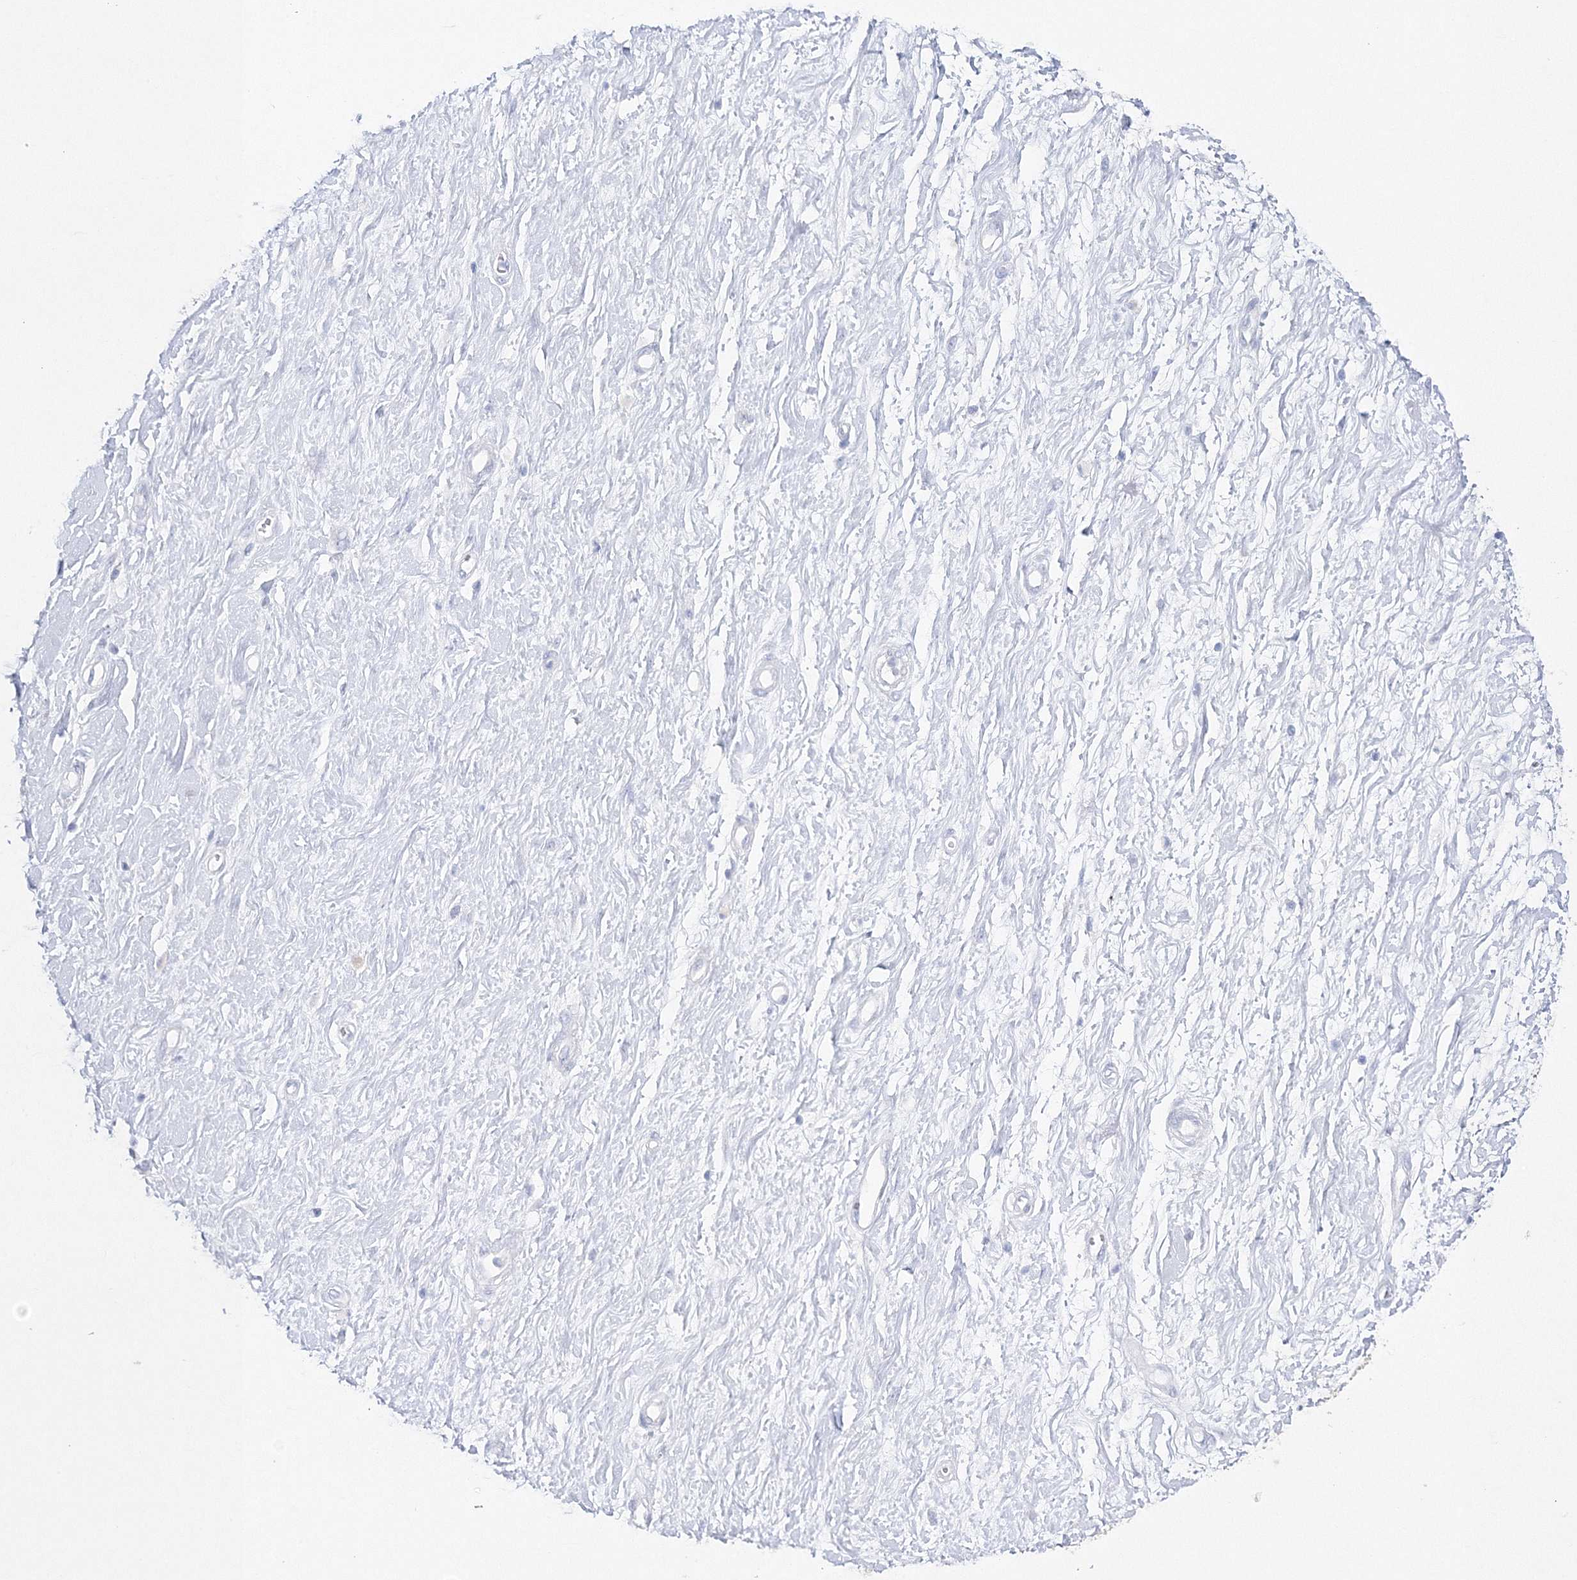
{"staining": {"intensity": "negative", "quantity": "none", "location": "none"}, "tissue": "soft tissue", "cell_type": "Chondrocytes", "image_type": "normal", "snomed": [{"axis": "morphology", "description": "Normal tissue, NOS"}, {"axis": "morphology", "description": "Adenocarcinoma, NOS"}, {"axis": "topography", "description": "Pancreas"}, {"axis": "topography", "description": "Peripheral nerve tissue"}], "caption": "Immunohistochemistry histopathology image of benign soft tissue: soft tissue stained with DAB (3,3'-diaminobenzidine) exhibits no significant protein positivity in chondrocytes.", "gene": "HMGCS1", "patient": {"sex": "male", "age": 59}}